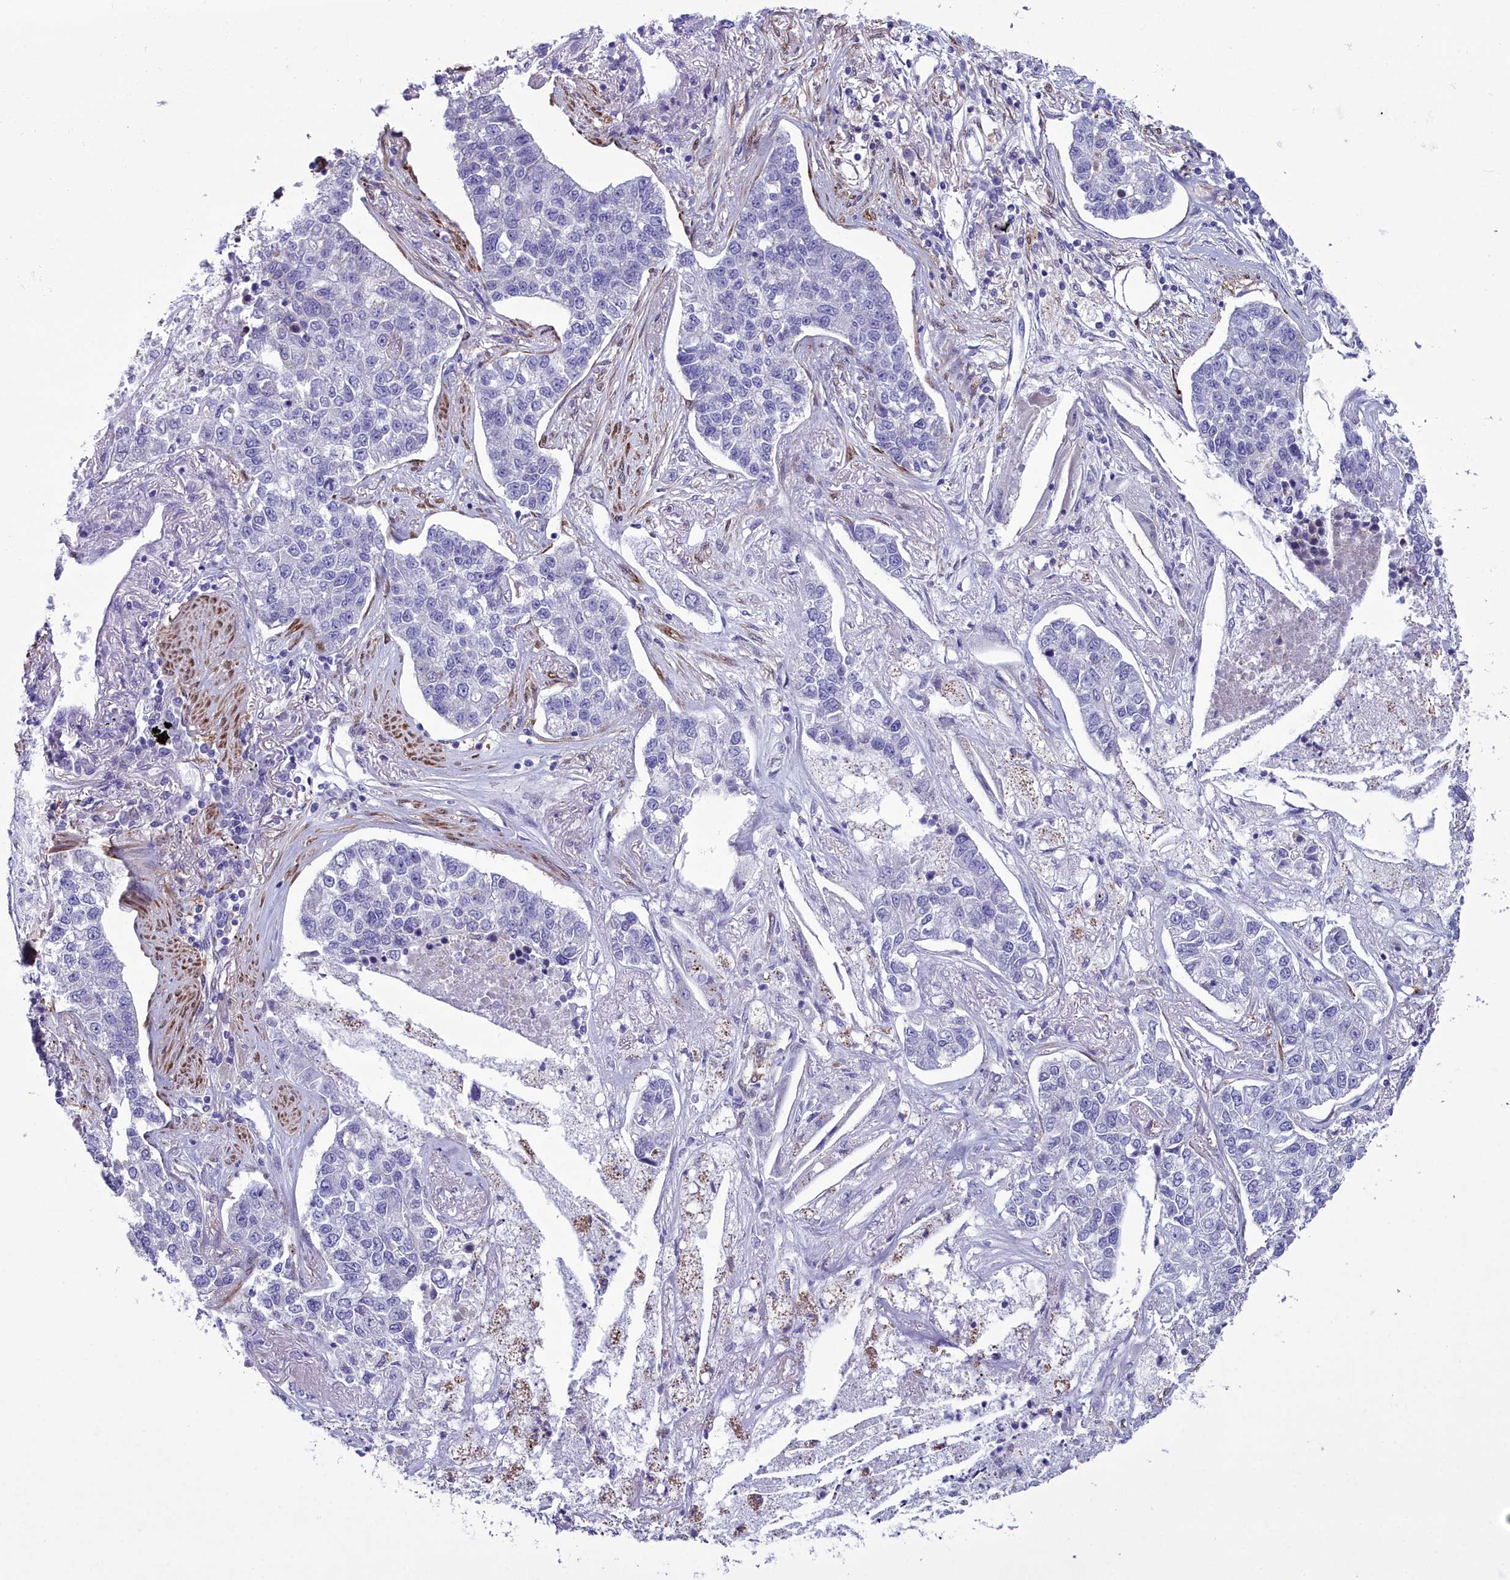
{"staining": {"intensity": "negative", "quantity": "none", "location": "none"}, "tissue": "lung cancer", "cell_type": "Tumor cells", "image_type": "cancer", "snomed": [{"axis": "morphology", "description": "Adenocarcinoma, NOS"}, {"axis": "topography", "description": "Lung"}], "caption": "Immunohistochemical staining of lung adenocarcinoma shows no significant expression in tumor cells.", "gene": "PPP1R14A", "patient": {"sex": "male", "age": 49}}